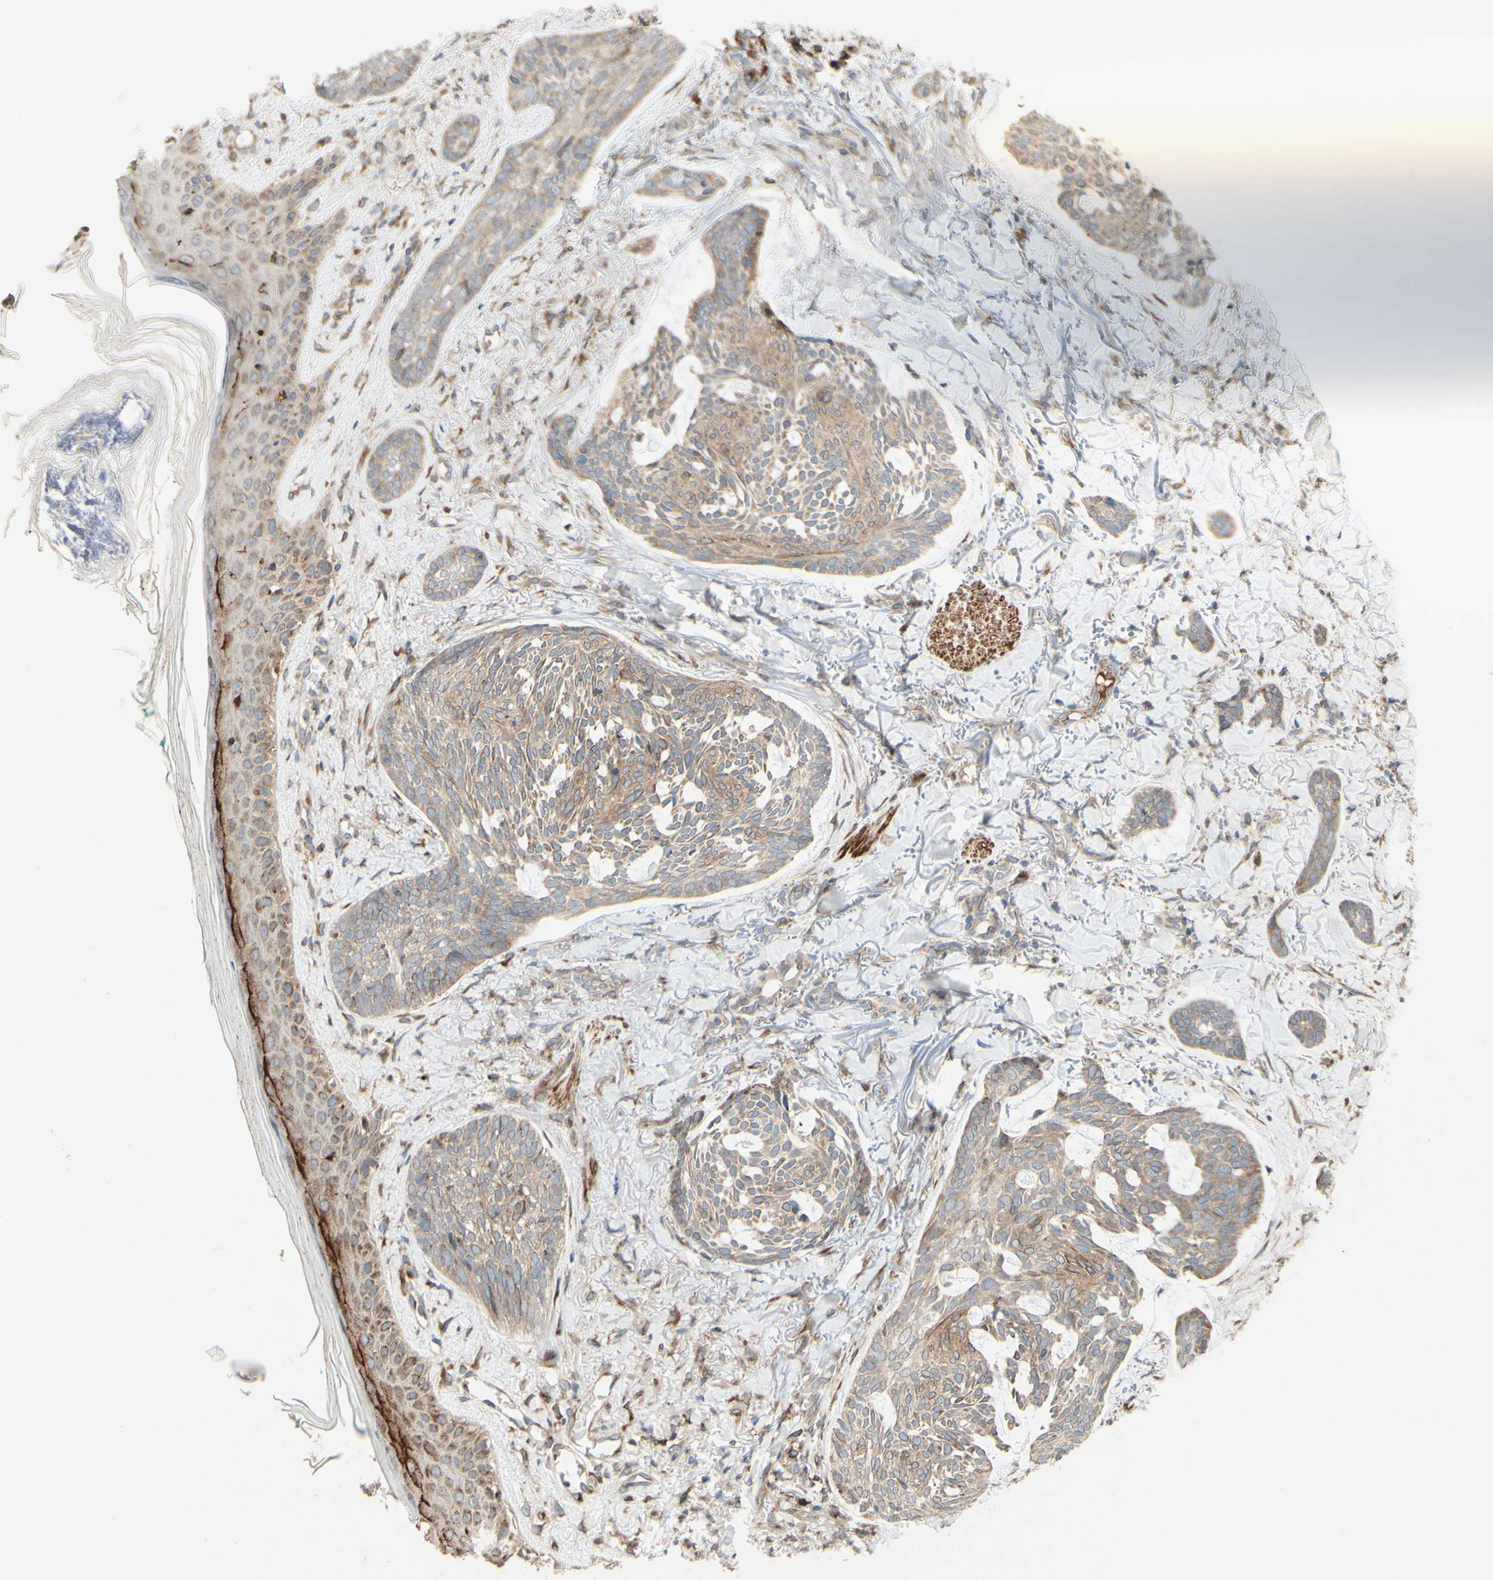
{"staining": {"intensity": "weak", "quantity": ">75%", "location": "cytoplasmic/membranous,nuclear"}, "tissue": "skin cancer", "cell_type": "Tumor cells", "image_type": "cancer", "snomed": [{"axis": "morphology", "description": "Basal cell carcinoma"}, {"axis": "topography", "description": "Skin"}], "caption": "There is low levels of weak cytoplasmic/membranous and nuclear expression in tumor cells of basal cell carcinoma (skin), as demonstrated by immunohistochemical staining (brown color).", "gene": "PTPRU", "patient": {"sex": "male", "age": 43}}